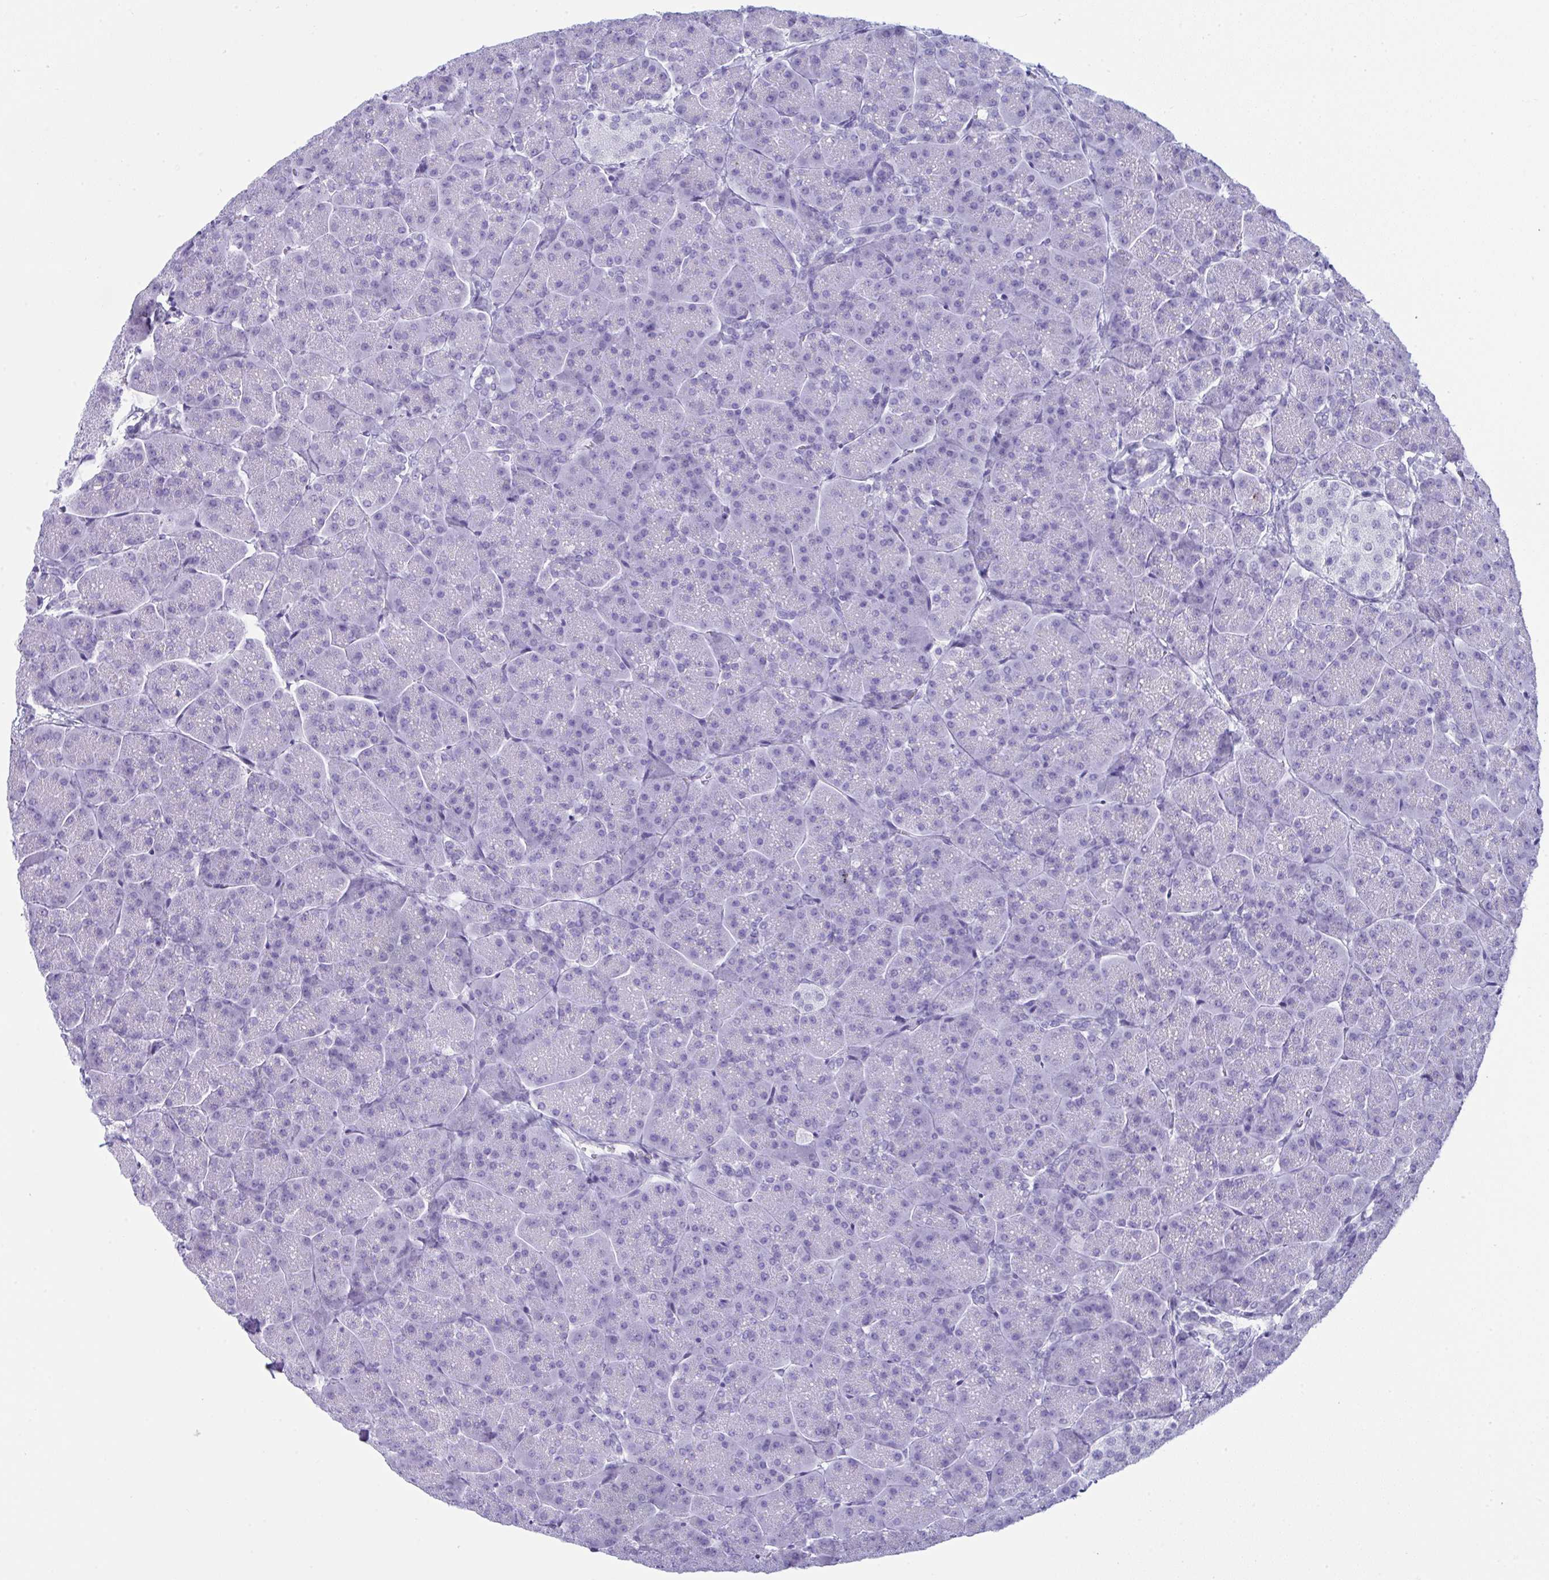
{"staining": {"intensity": "negative", "quantity": "none", "location": "none"}, "tissue": "pancreas", "cell_type": "Exocrine glandular cells", "image_type": "normal", "snomed": [{"axis": "morphology", "description": "Normal tissue, NOS"}, {"axis": "topography", "description": "Pancreas"}, {"axis": "topography", "description": "Peripheral nerve tissue"}], "caption": "Histopathology image shows no significant protein staining in exocrine glandular cells of unremarkable pancreas.", "gene": "JCHAIN", "patient": {"sex": "male", "age": 54}}